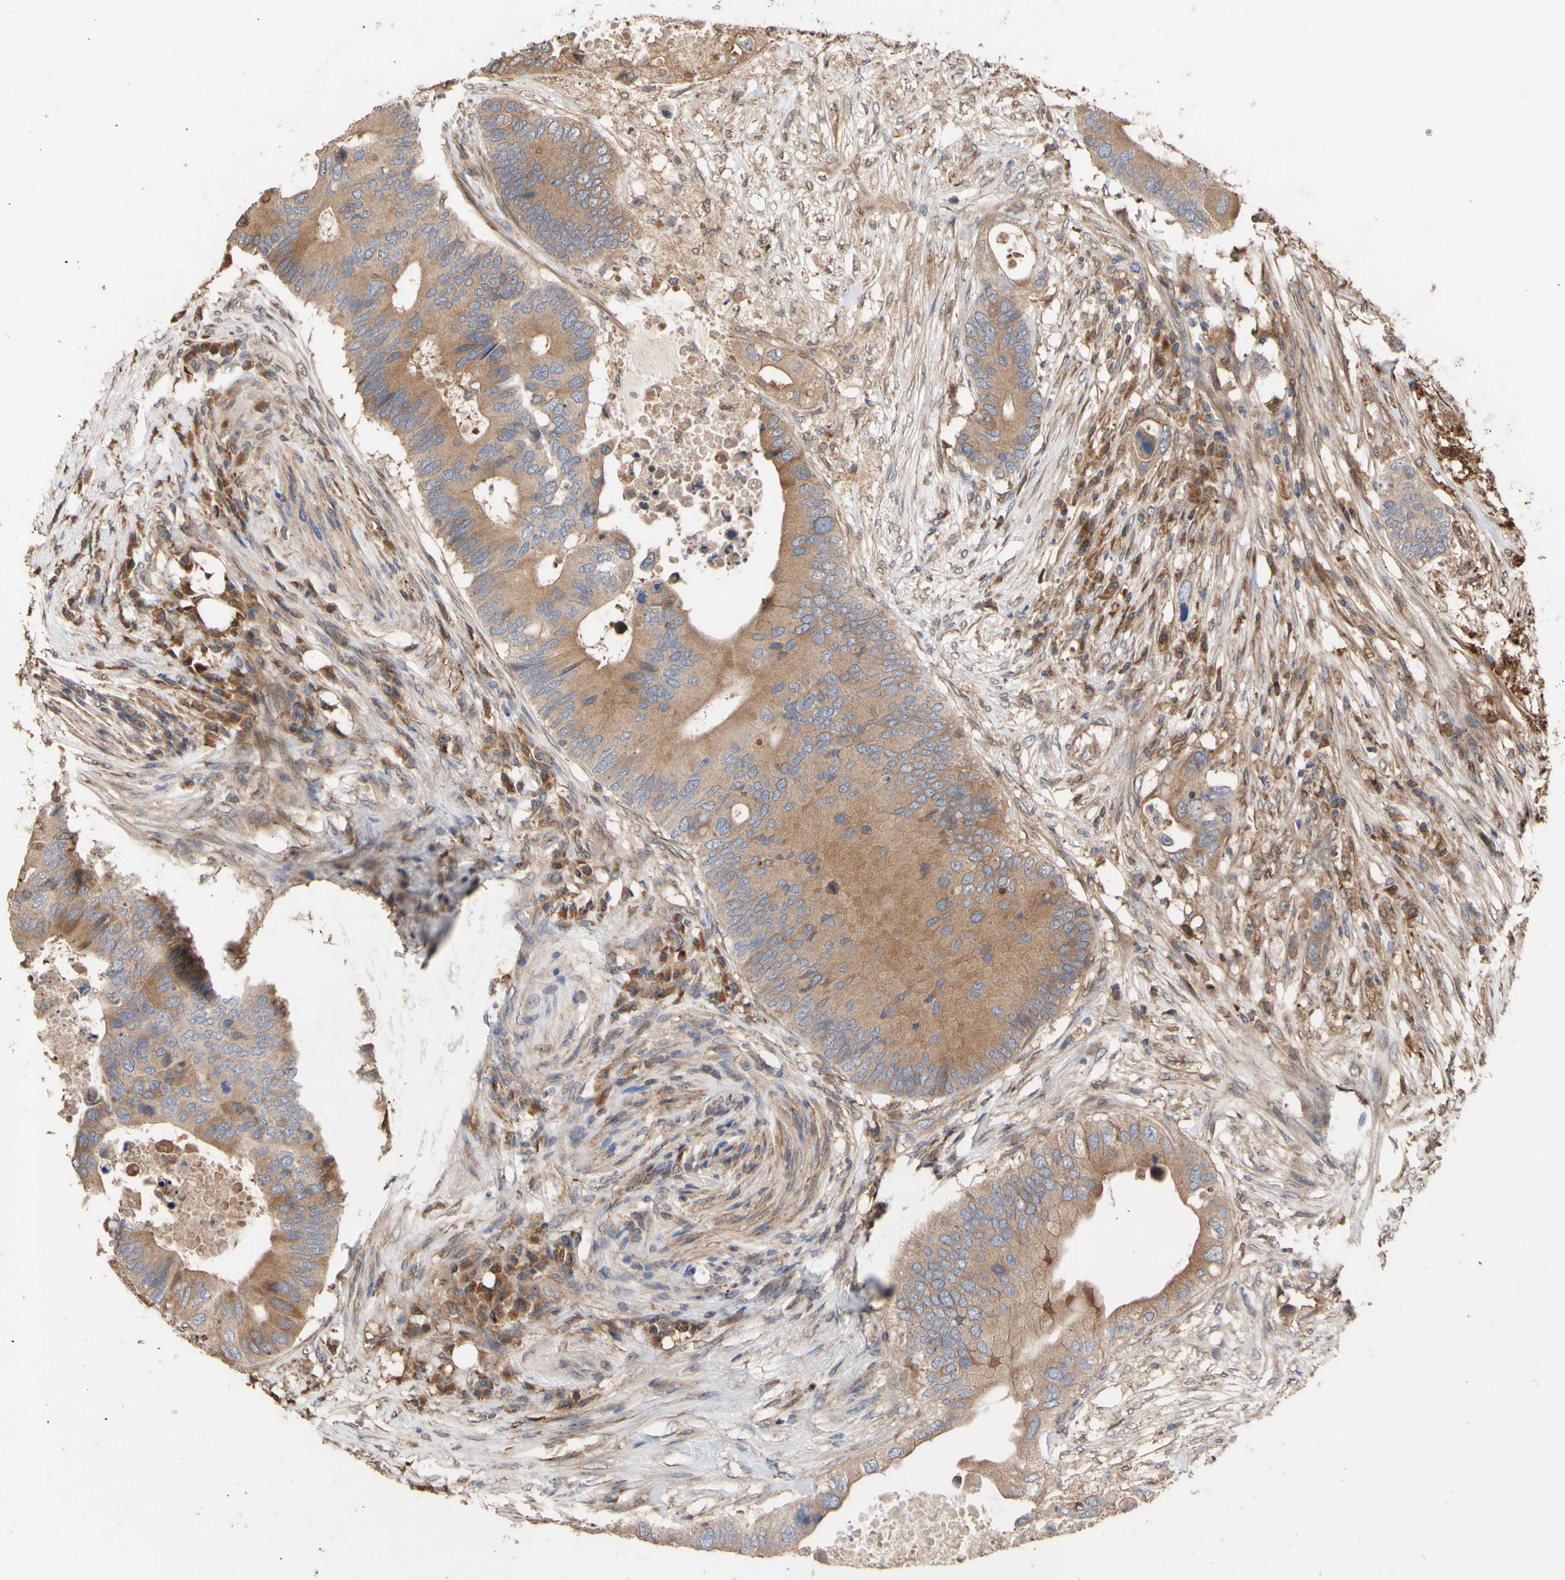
{"staining": {"intensity": "moderate", "quantity": ">75%", "location": "cytoplasmic/membranous"}, "tissue": "colorectal cancer", "cell_type": "Tumor cells", "image_type": "cancer", "snomed": [{"axis": "morphology", "description": "Adenocarcinoma, NOS"}, {"axis": "topography", "description": "Colon"}], "caption": "Immunohistochemistry of colorectal cancer reveals medium levels of moderate cytoplasmic/membranous positivity in approximately >75% of tumor cells.", "gene": "NECTIN3", "patient": {"sex": "male", "age": 71}}